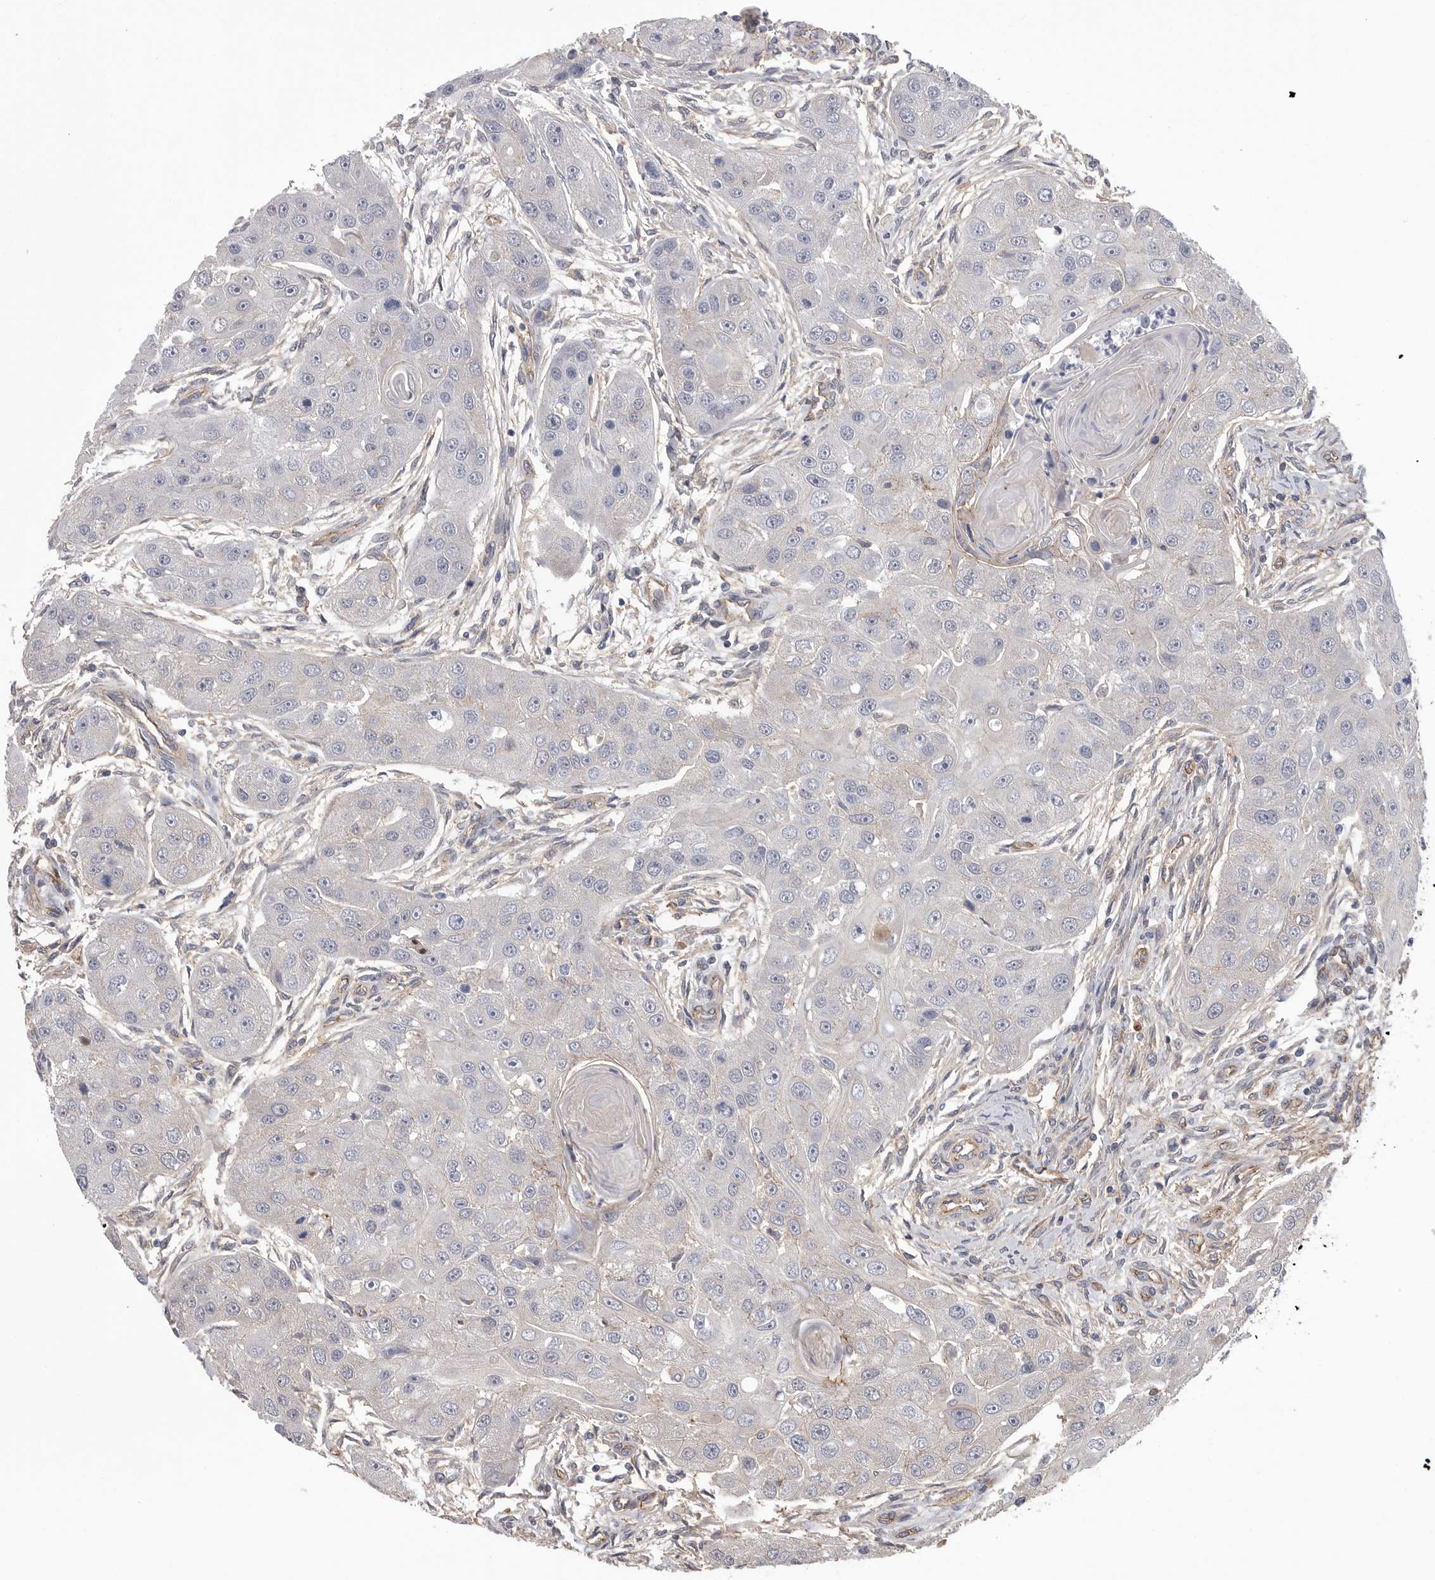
{"staining": {"intensity": "negative", "quantity": "none", "location": "none"}, "tissue": "head and neck cancer", "cell_type": "Tumor cells", "image_type": "cancer", "snomed": [{"axis": "morphology", "description": "Normal tissue, NOS"}, {"axis": "morphology", "description": "Squamous cell carcinoma, NOS"}, {"axis": "topography", "description": "Skeletal muscle"}, {"axis": "topography", "description": "Head-Neck"}], "caption": "This is an immunohistochemistry (IHC) image of head and neck squamous cell carcinoma. There is no staining in tumor cells.", "gene": "NECTIN2", "patient": {"sex": "male", "age": 51}}